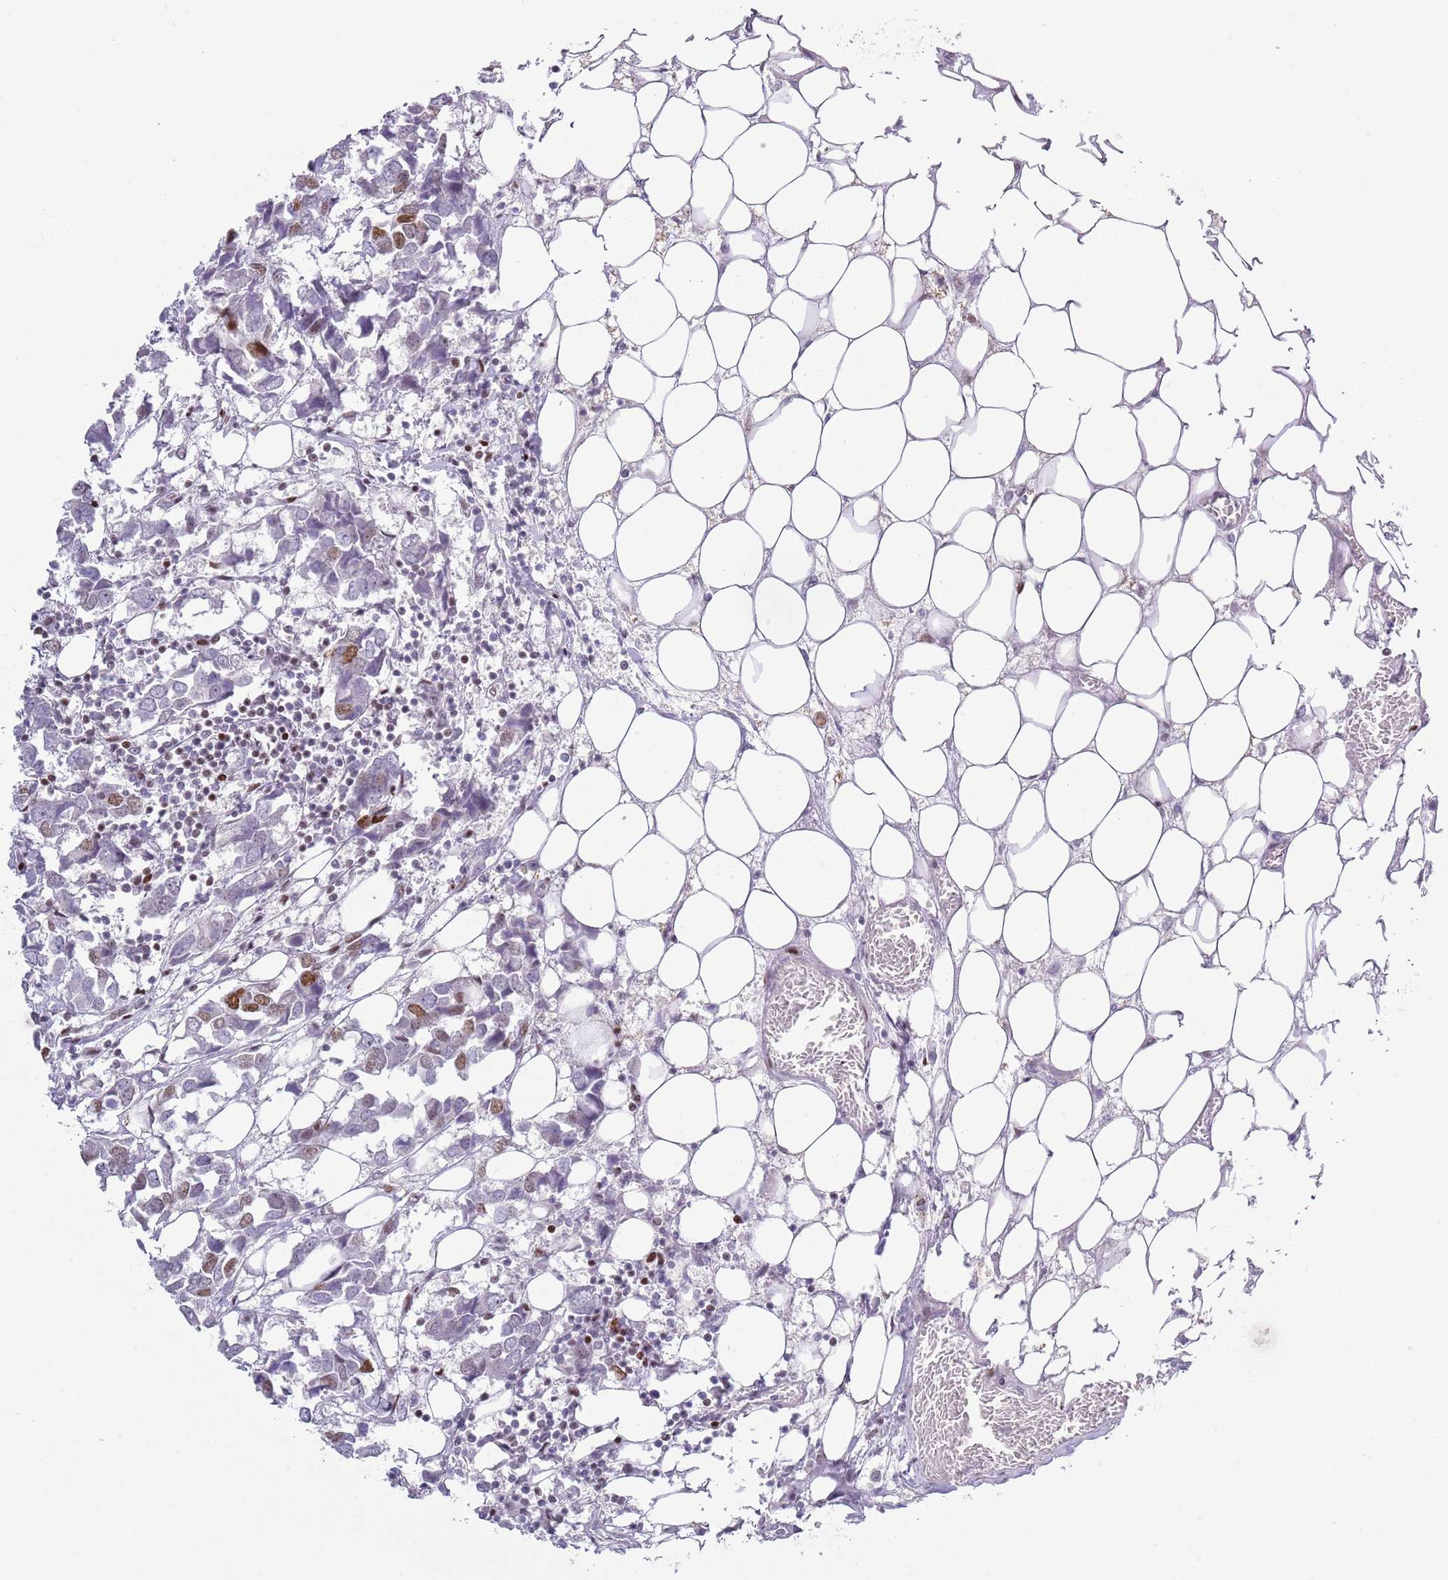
{"staining": {"intensity": "moderate", "quantity": "25%-75%", "location": "nuclear"}, "tissue": "breast cancer", "cell_type": "Tumor cells", "image_type": "cancer", "snomed": [{"axis": "morphology", "description": "Duct carcinoma"}, {"axis": "topography", "description": "Breast"}], "caption": "Breast cancer (intraductal carcinoma) stained with immunohistochemistry (IHC) displays moderate nuclear expression in approximately 25%-75% of tumor cells.", "gene": "MFSD10", "patient": {"sex": "female", "age": 83}}